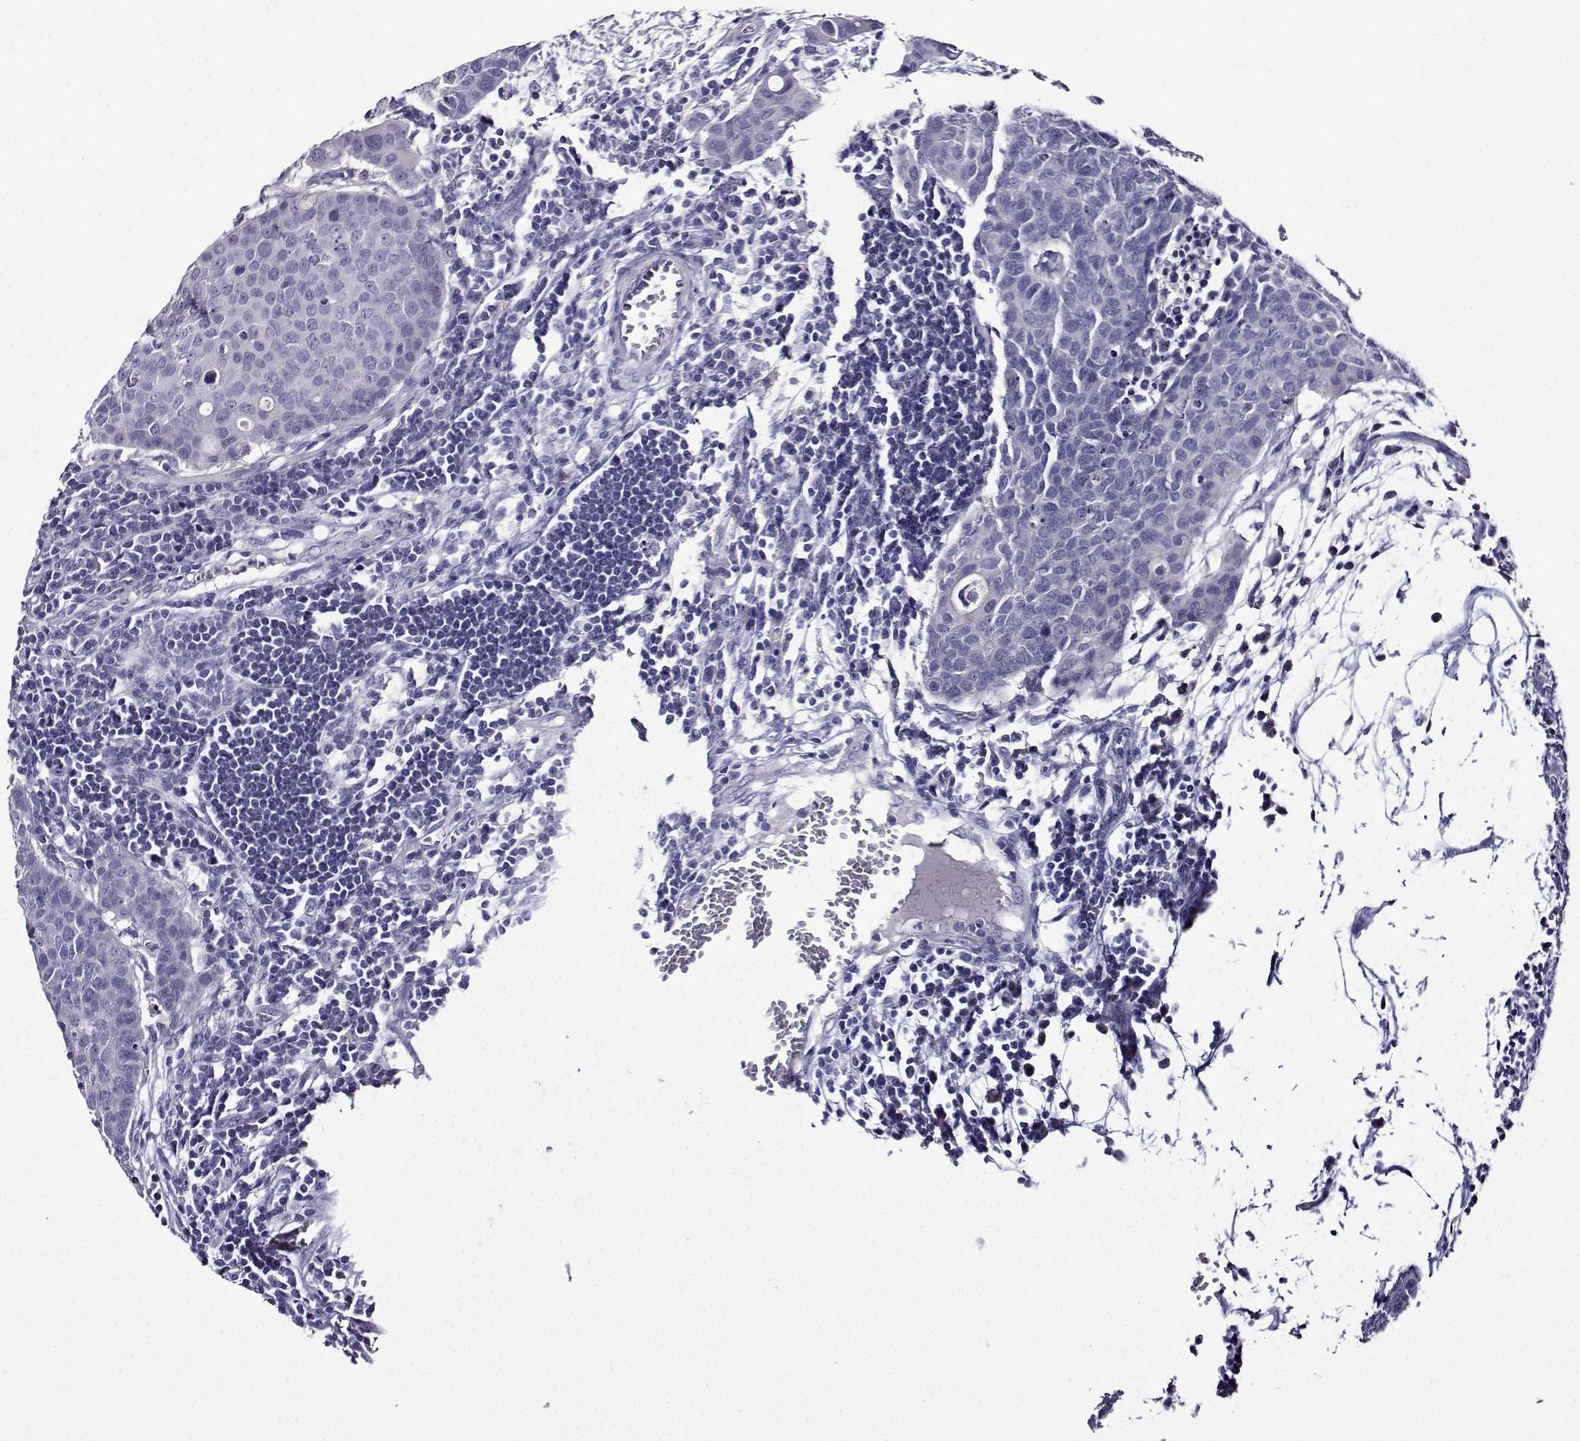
{"staining": {"intensity": "negative", "quantity": "none", "location": "none"}, "tissue": "carcinoid", "cell_type": "Tumor cells", "image_type": "cancer", "snomed": [{"axis": "morphology", "description": "Carcinoid, malignant, NOS"}, {"axis": "topography", "description": "Colon"}], "caption": "The photomicrograph displays no staining of tumor cells in carcinoid (malignant).", "gene": "TMEM266", "patient": {"sex": "male", "age": 81}}